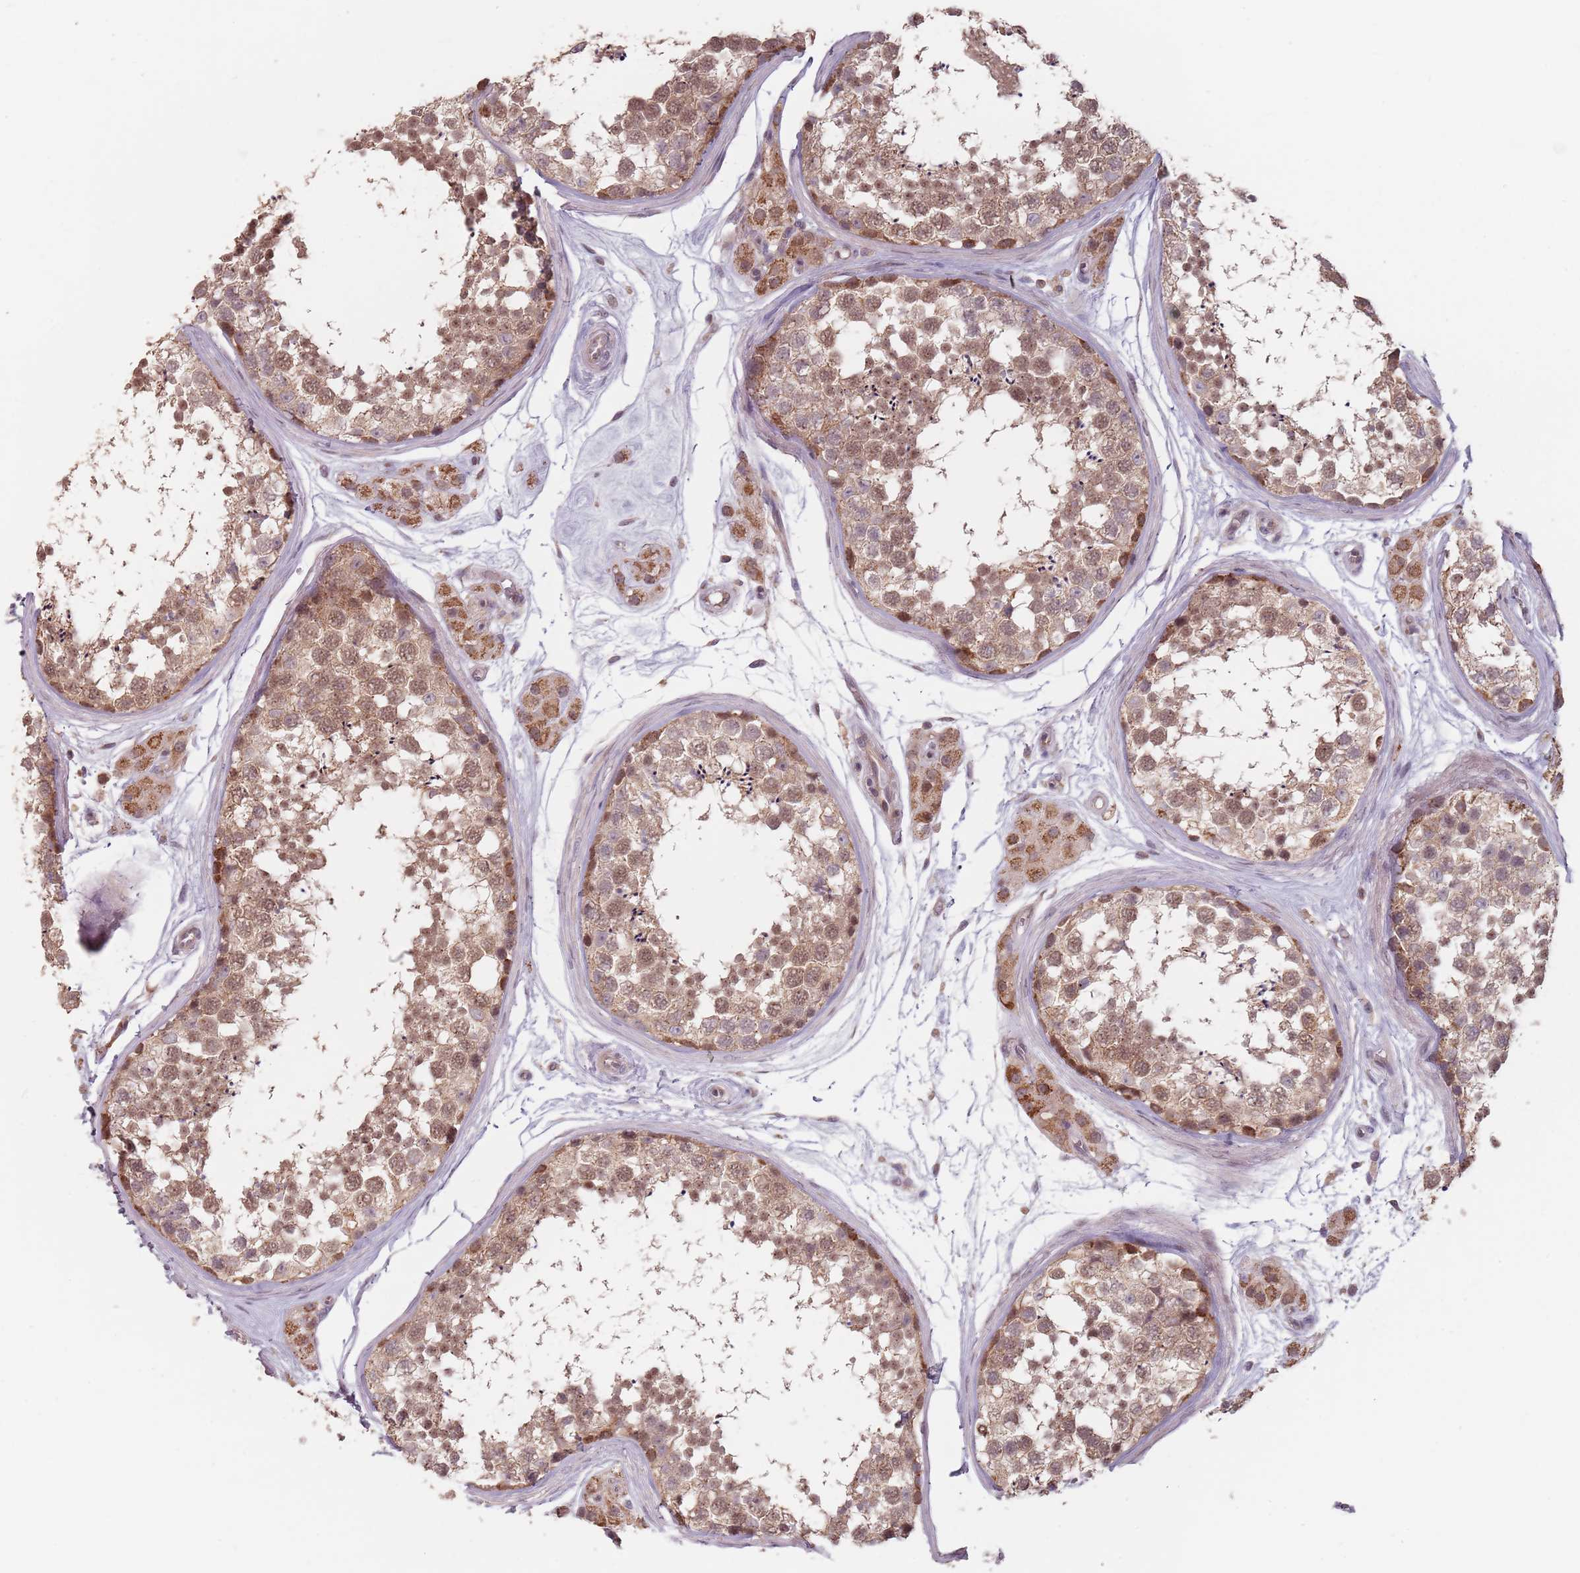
{"staining": {"intensity": "moderate", "quantity": ">75%", "location": "cytoplasmic/membranous,nuclear"}, "tissue": "testis", "cell_type": "Cells in seminiferous ducts", "image_type": "normal", "snomed": [{"axis": "morphology", "description": "Normal tissue, NOS"}, {"axis": "topography", "description": "Testis"}], "caption": "The photomicrograph reveals a brown stain indicating the presence of a protein in the cytoplasmic/membranous,nuclear of cells in seminiferous ducts in testis. Immunohistochemistry stains the protein of interest in brown and the nuclei are stained blue.", "gene": "VPS52", "patient": {"sex": "male", "age": 56}}